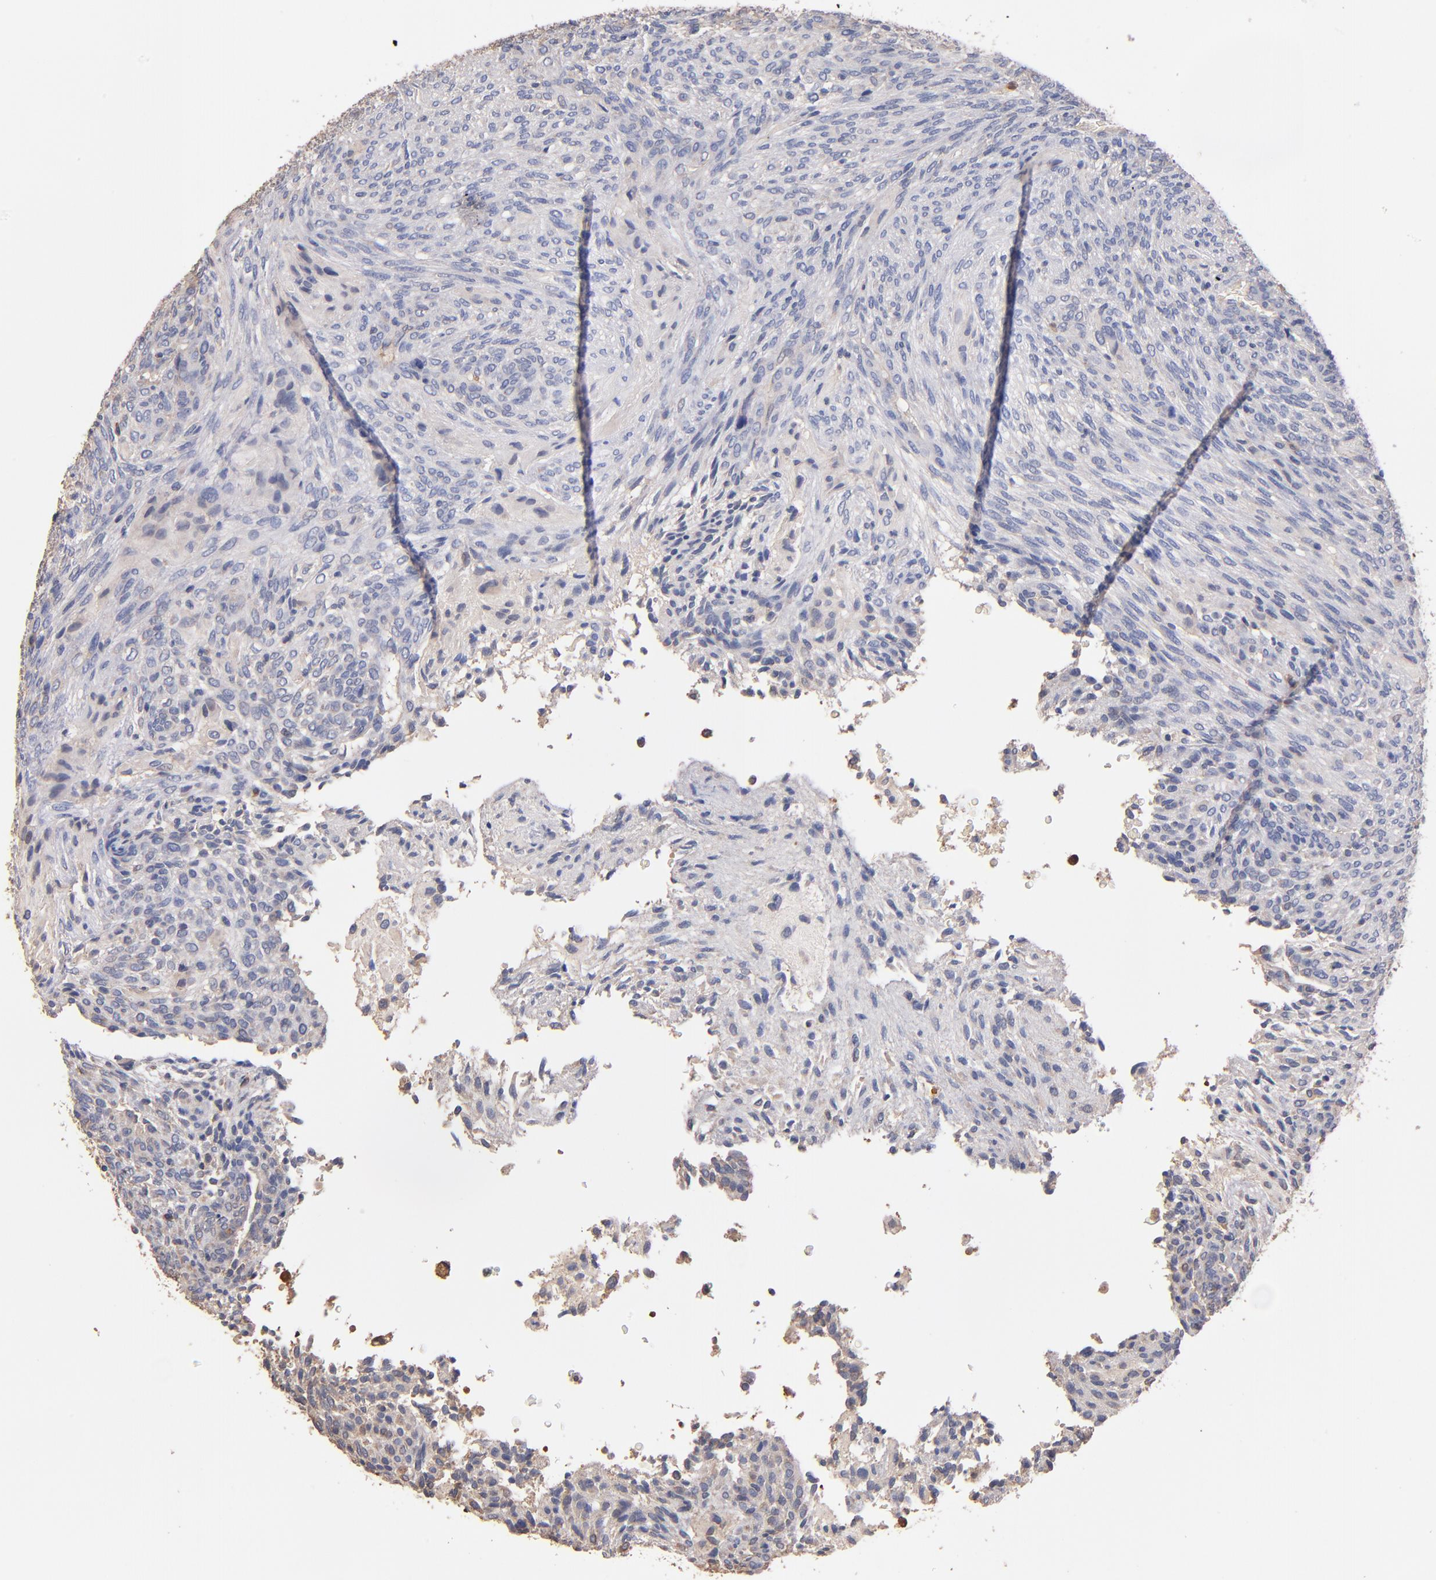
{"staining": {"intensity": "weak", "quantity": "<25%", "location": "cytoplasmic/membranous"}, "tissue": "glioma", "cell_type": "Tumor cells", "image_type": "cancer", "snomed": [{"axis": "morphology", "description": "Glioma, malignant, High grade"}, {"axis": "topography", "description": "Cerebral cortex"}], "caption": "An immunohistochemistry image of malignant high-grade glioma is shown. There is no staining in tumor cells of malignant high-grade glioma. (Stains: DAB (3,3'-diaminobenzidine) IHC with hematoxylin counter stain, Microscopy: brightfield microscopy at high magnification).", "gene": "RO60", "patient": {"sex": "female", "age": 55}}